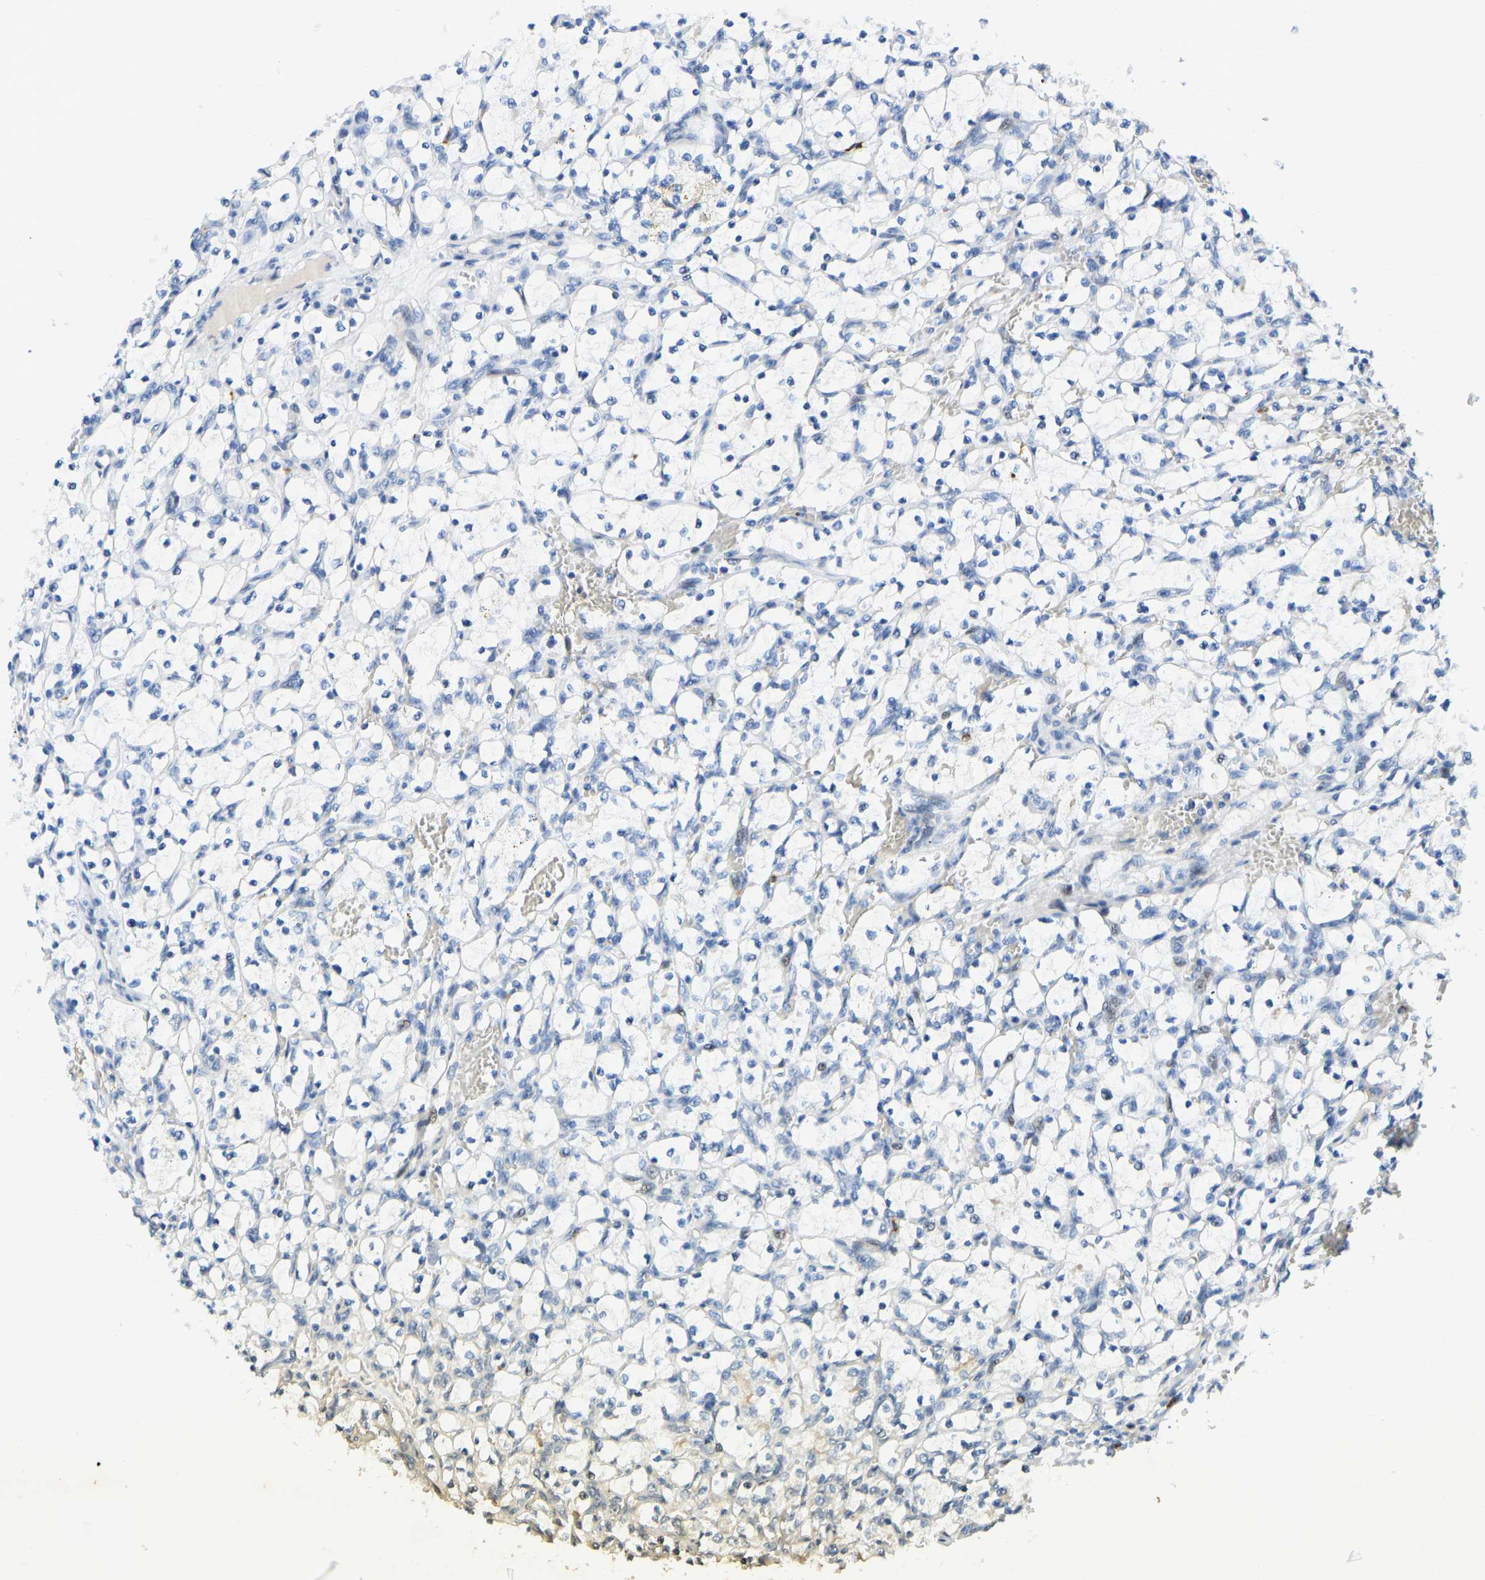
{"staining": {"intensity": "negative", "quantity": "none", "location": "none"}, "tissue": "renal cancer", "cell_type": "Tumor cells", "image_type": "cancer", "snomed": [{"axis": "morphology", "description": "Adenocarcinoma, NOS"}, {"axis": "topography", "description": "Kidney"}], "caption": "The immunohistochemistry (IHC) image has no significant staining in tumor cells of renal cancer tissue.", "gene": "HDAC5", "patient": {"sex": "female", "age": 69}}